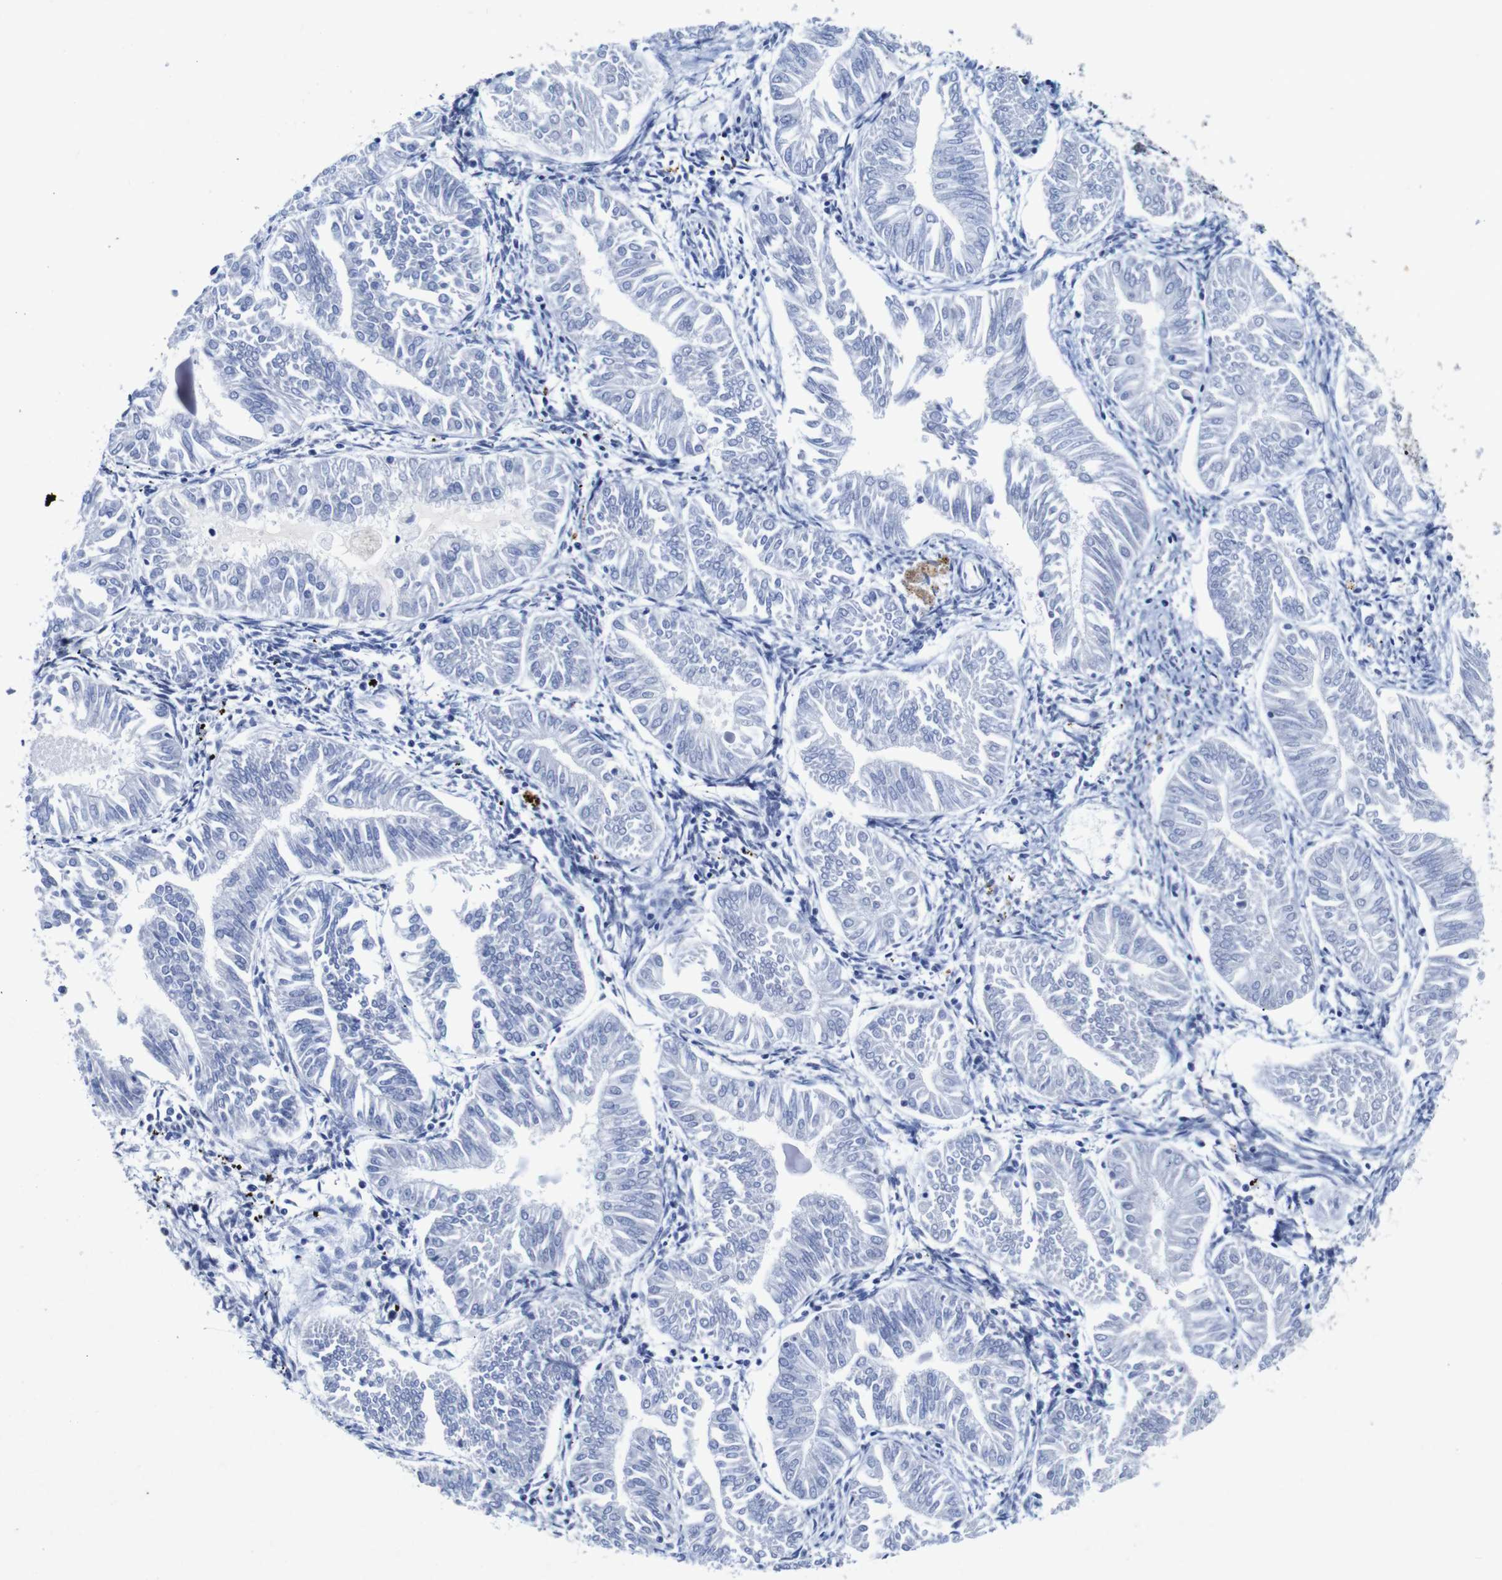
{"staining": {"intensity": "negative", "quantity": "none", "location": "none"}, "tissue": "endometrial cancer", "cell_type": "Tumor cells", "image_type": "cancer", "snomed": [{"axis": "morphology", "description": "Adenocarcinoma, NOS"}, {"axis": "topography", "description": "Endometrium"}], "caption": "Micrograph shows no significant protein staining in tumor cells of endometrial cancer (adenocarcinoma).", "gene": "FOSL2", "patient": {"sex": "female", "age": 53}}